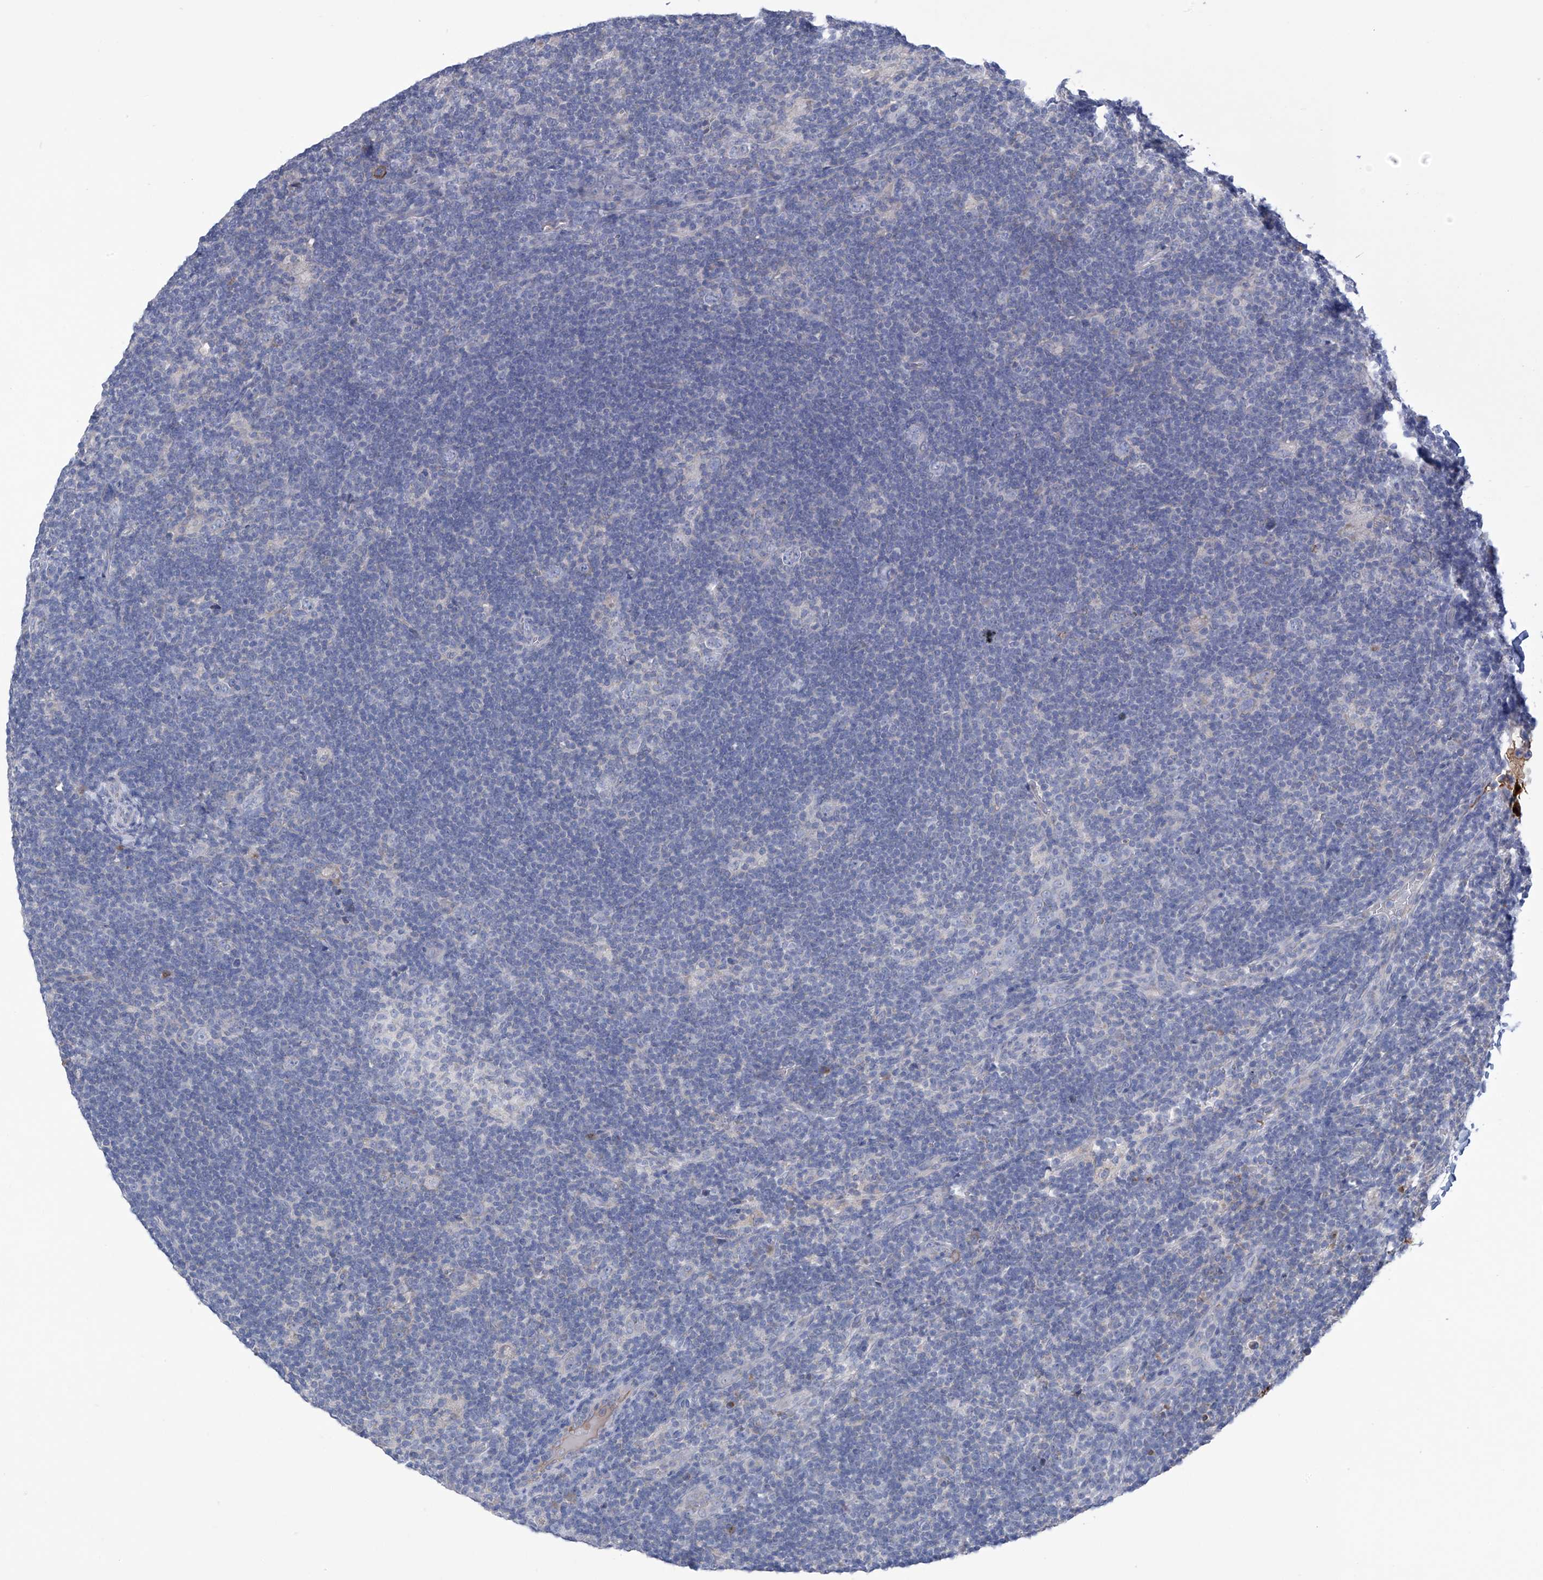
{"staining": {"intensity": "negative", "quantity": "none", "location": "none"}, "tissue": "lymphoma", "cell_type": "Tumor cells", "image_type": "cancer", "snomed": [{"axis": "morphology", "description": "Hodgkin's disease, NOS"}, {"axis": "topography", "description": "Lymph node"}], "caption": "High magnification brightfield microscopy of Hodgkin's disease stained with DAB (brown) and counterstained with hematoxylin (blue): tumor cells show no significant expression. Nuclei are stained in blue.", "gene": "SLCO4A1", "patient": {"sex": "female", "age": 57}}